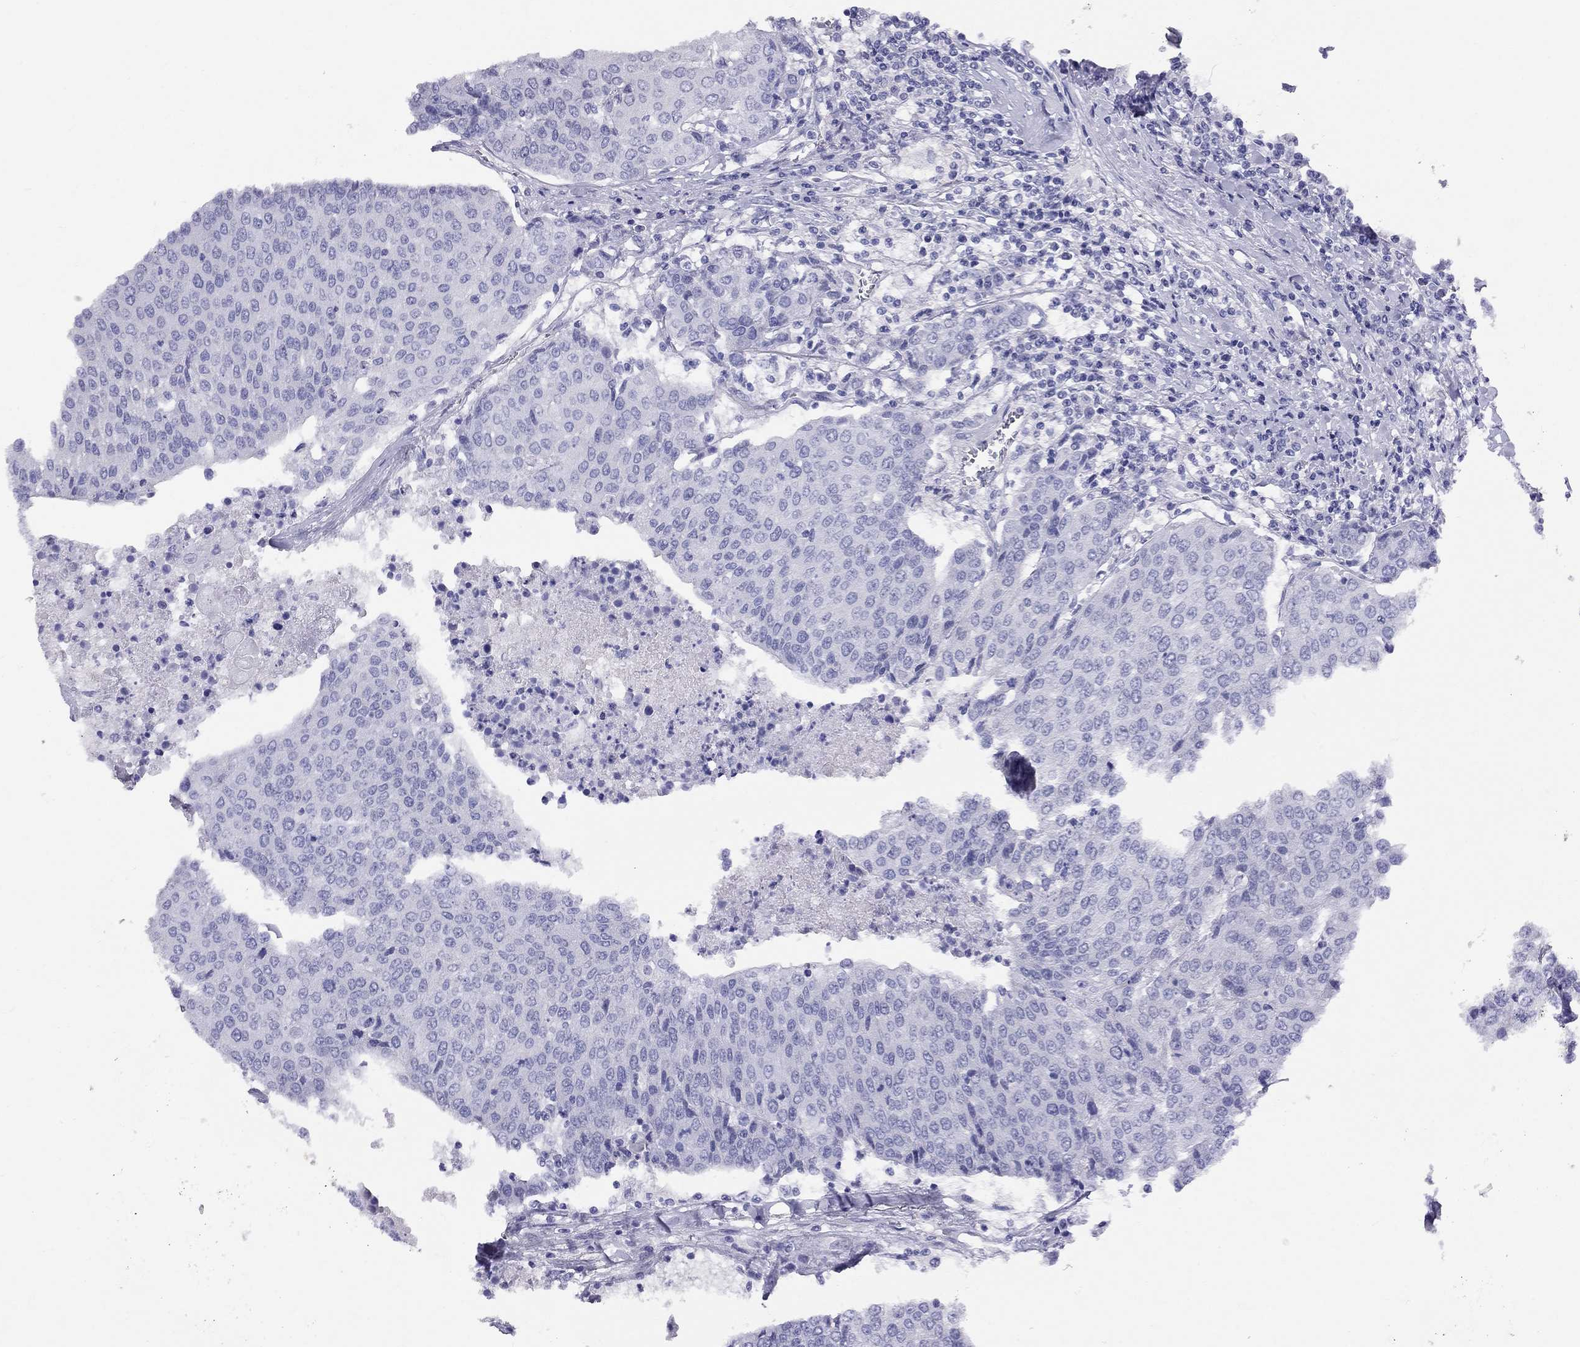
{"staining": {"intensity": "negative", "quantity": "none", "location": "none"}, "tissue": "urothelial cancer", "cell_type": "Tumor cells", "image_type": "cancer", "snomed": [{"axis": "morphology", "description": "Urothelial carcinoma, High grade"}, {"axis": "topography", "description": "Urinary bladder"}], "caption": "Immunohistochemistry (IHC) micrograph of human urothelial carcinoma (high-grade) stained for a protein (brown), which demonstrates no positivity in tumor cells.", "gene": "FSCN3", "patient": {"sex": "female", "age": 85}}